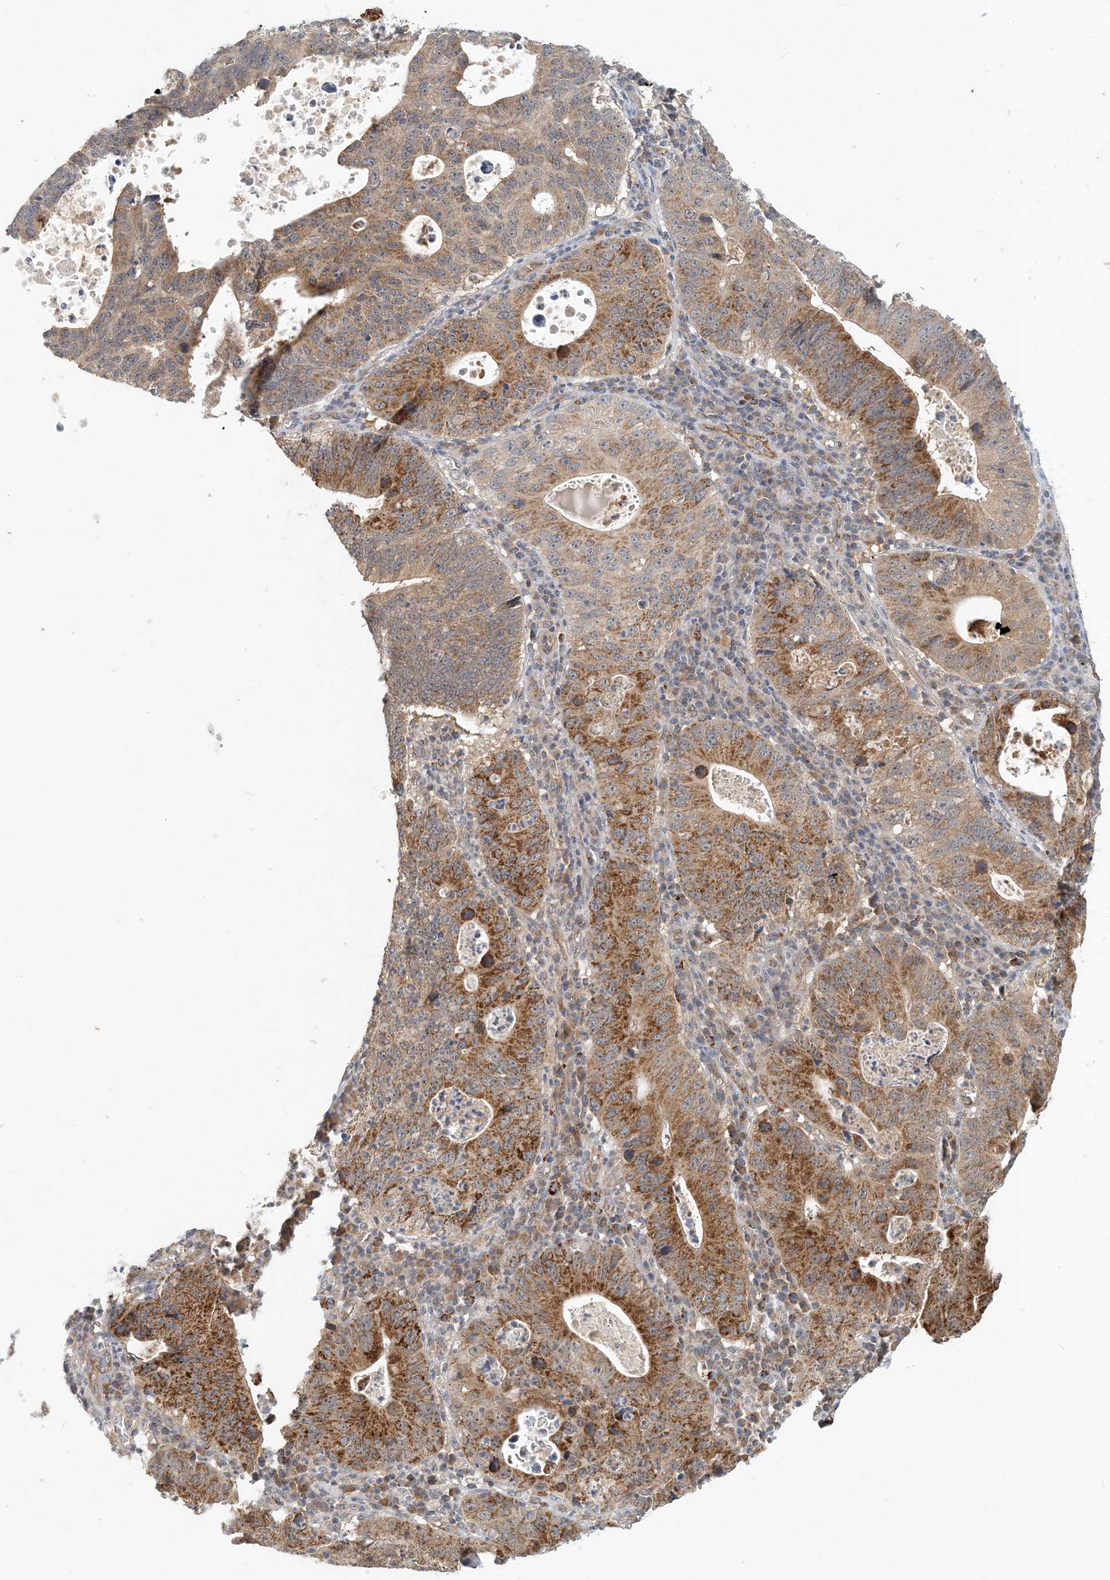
{"staining": {"intensity": "strong", "quantity": "25%-75%", "location": "cytoplasmic/membranous"}, "tissue": "stomach cancer", "cell_type": "Tumor cells", "image_type": "cancer", "snomed": [{"axis": "morphology", "description": "Adenocarcinoma, NOS"}, {"axis": "topography", "description": "Stomach"}], "caption": "Immunohistochemical staining of human stomach adenocarcinoma shows high levels of strong cytoplasmic/membranous positivity in about 25%-75% of tumor cells.", "gene": "ZBTB3", "patient": {"sex": "male", "age": 59}}